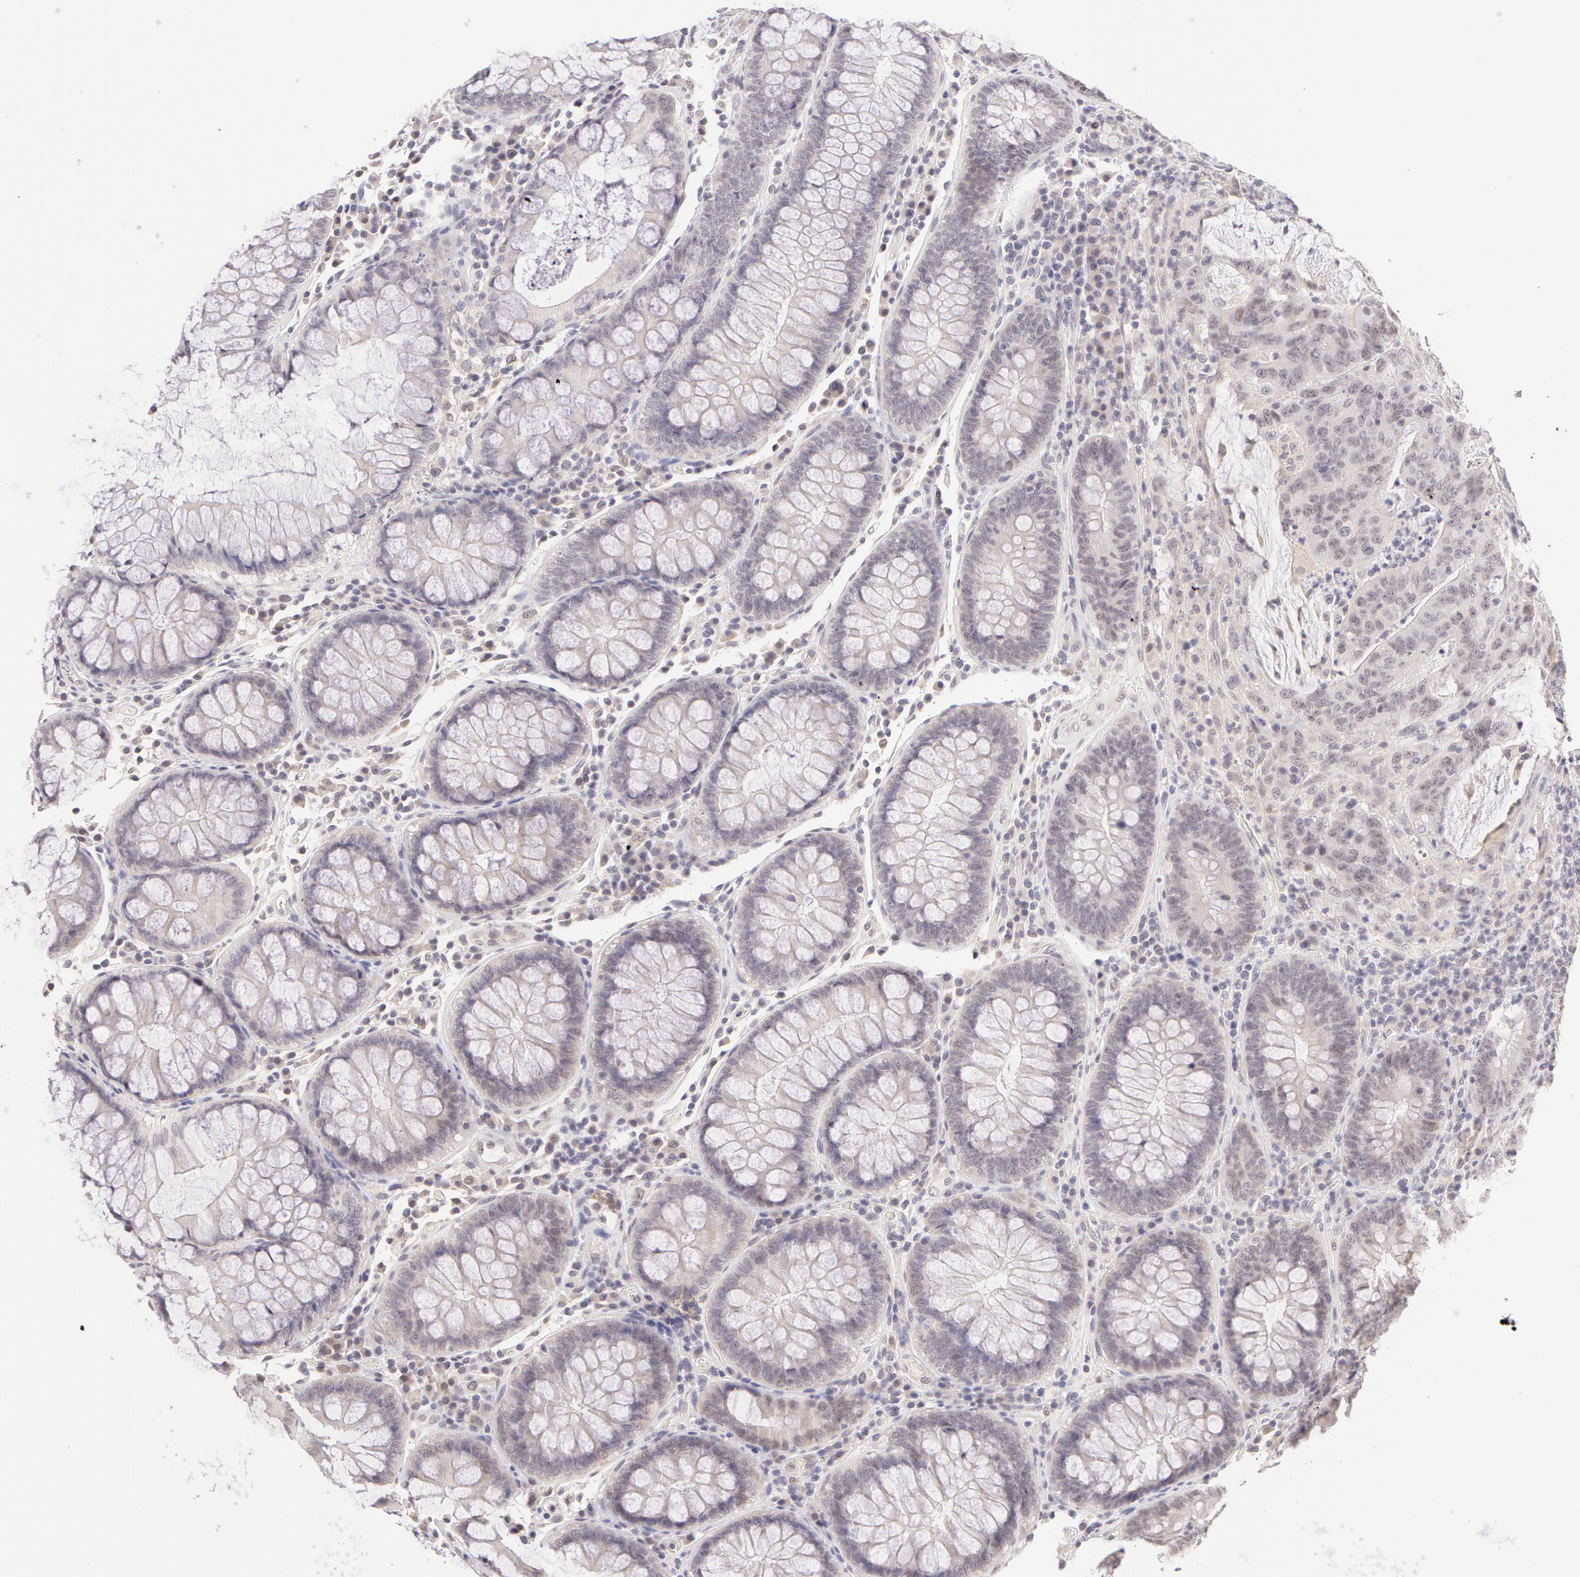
{"staining": {"intensity": "negative", "quantity": "none", "location": "none"}, "tissue": "colorectal cancer", "cell_type": "Tumor cells", "image_type": "cancer", "snomed": [{"axis": "morphology", "description": "Adenocarcinoma, NOS"}, {"axis": "topography", "description": "Colon"}], "caption": "Immunohistochemical staining of adenocarcinoma (colorectal) shows no significant positivity in tumor cells.", "gene": "ZNF597", "patient": {"sex": "male", "age": 54}}